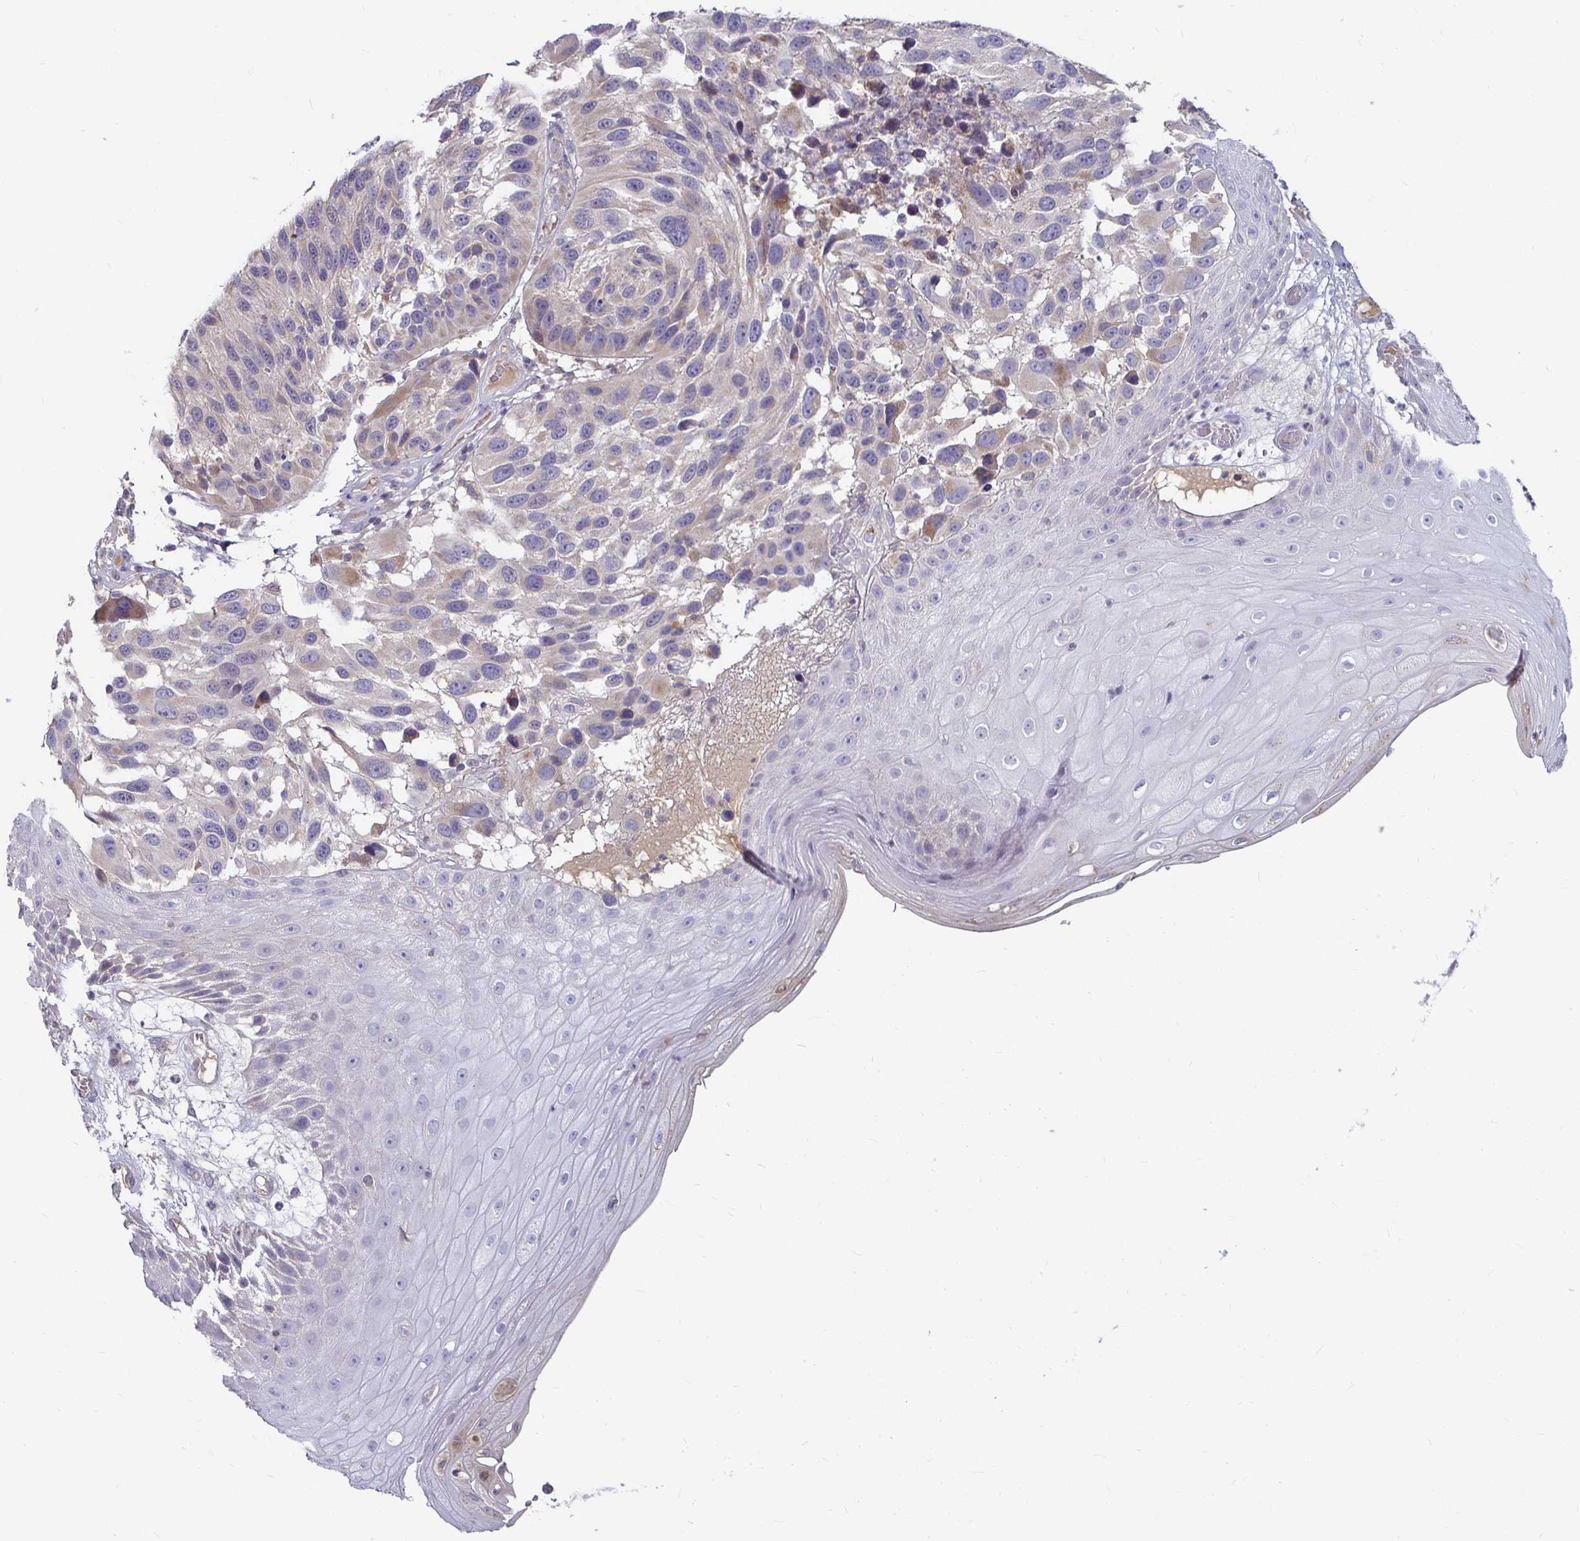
{"staining": {"intensity": "negative", "quantity": "none", "location": "none"}, "tissue": "melanoma", "cell_type": "Tumor cells", "image_type": "cancer", "snomed": [{"axis": "morphology", "description": "Malignant melanoma, NOS"}, {"axis": "topography", "description": "Skin"}], "caption": "Human malignant melanoma stained for a protein using immunohistochemistry (IHC) demonstrates no positivity in tumor cells.", "gene": "RNF144B", "patient": {"sex": "male", "age": 53}}